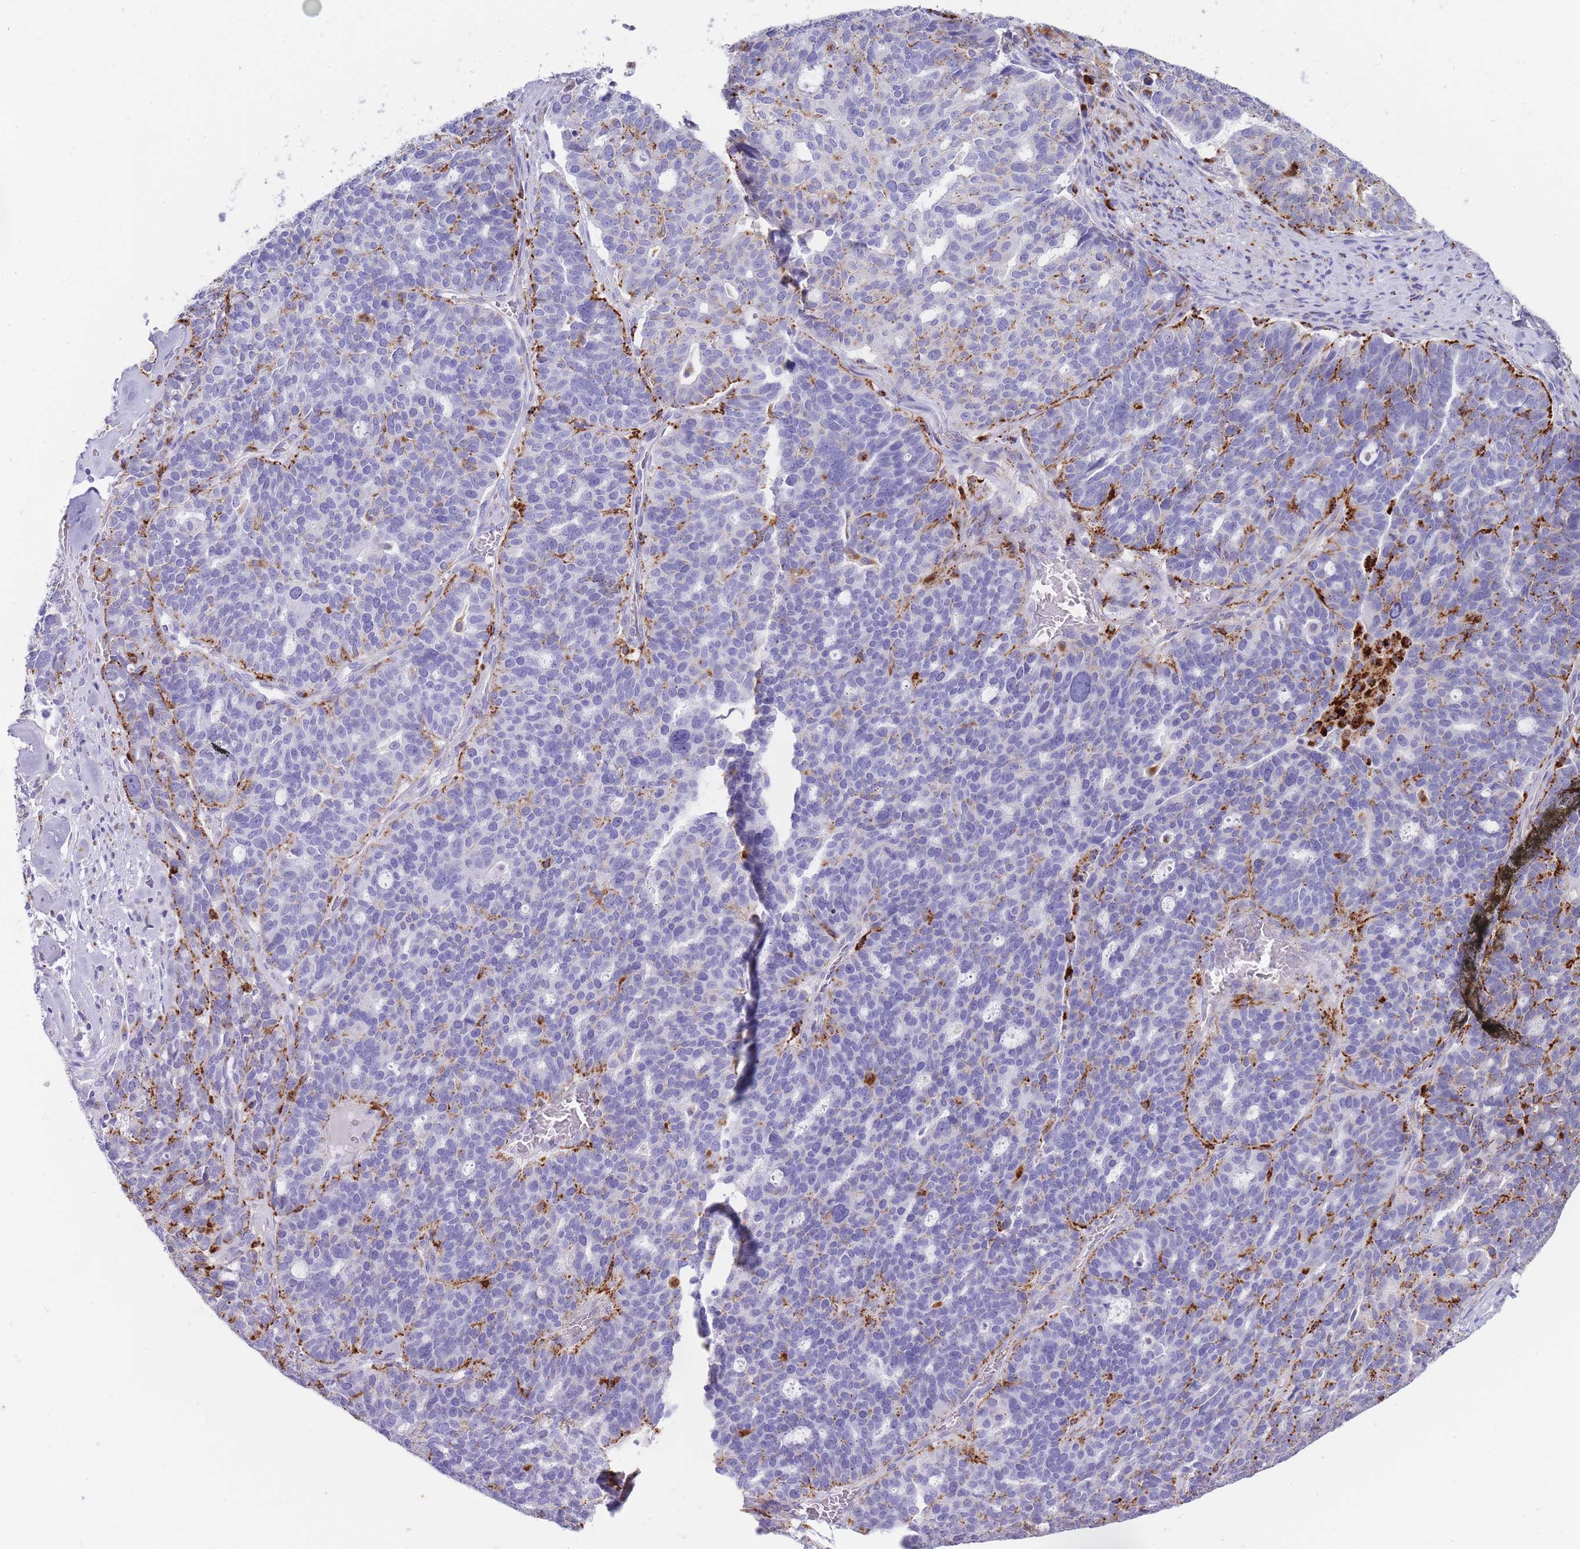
{"staining": {"intensity": "strong", "quantity": "<25%", "location": "cytoplasmic/membranous"}, "tissue": "ovarian cancer", "cell_type": "Tumor cells", "image_type": "cancer", "snomed": [{"axis": "morphology", "description": "Cystadenocarcinoma, serous, NOS"}, {"axis": "topography", "description": "Ovary"}], "caption": "Immunohistochemistry of ovarian cancer demonstrates medium levels of strong cytoplasmic/membranous expression in about <25% of tumor cells. (DAB (3,3'-diaminobenzidine) = brown stain, brightfield microscopy at high magnification).", "gene": "GAA", "patient": {"sex": "female", "age": 59}}